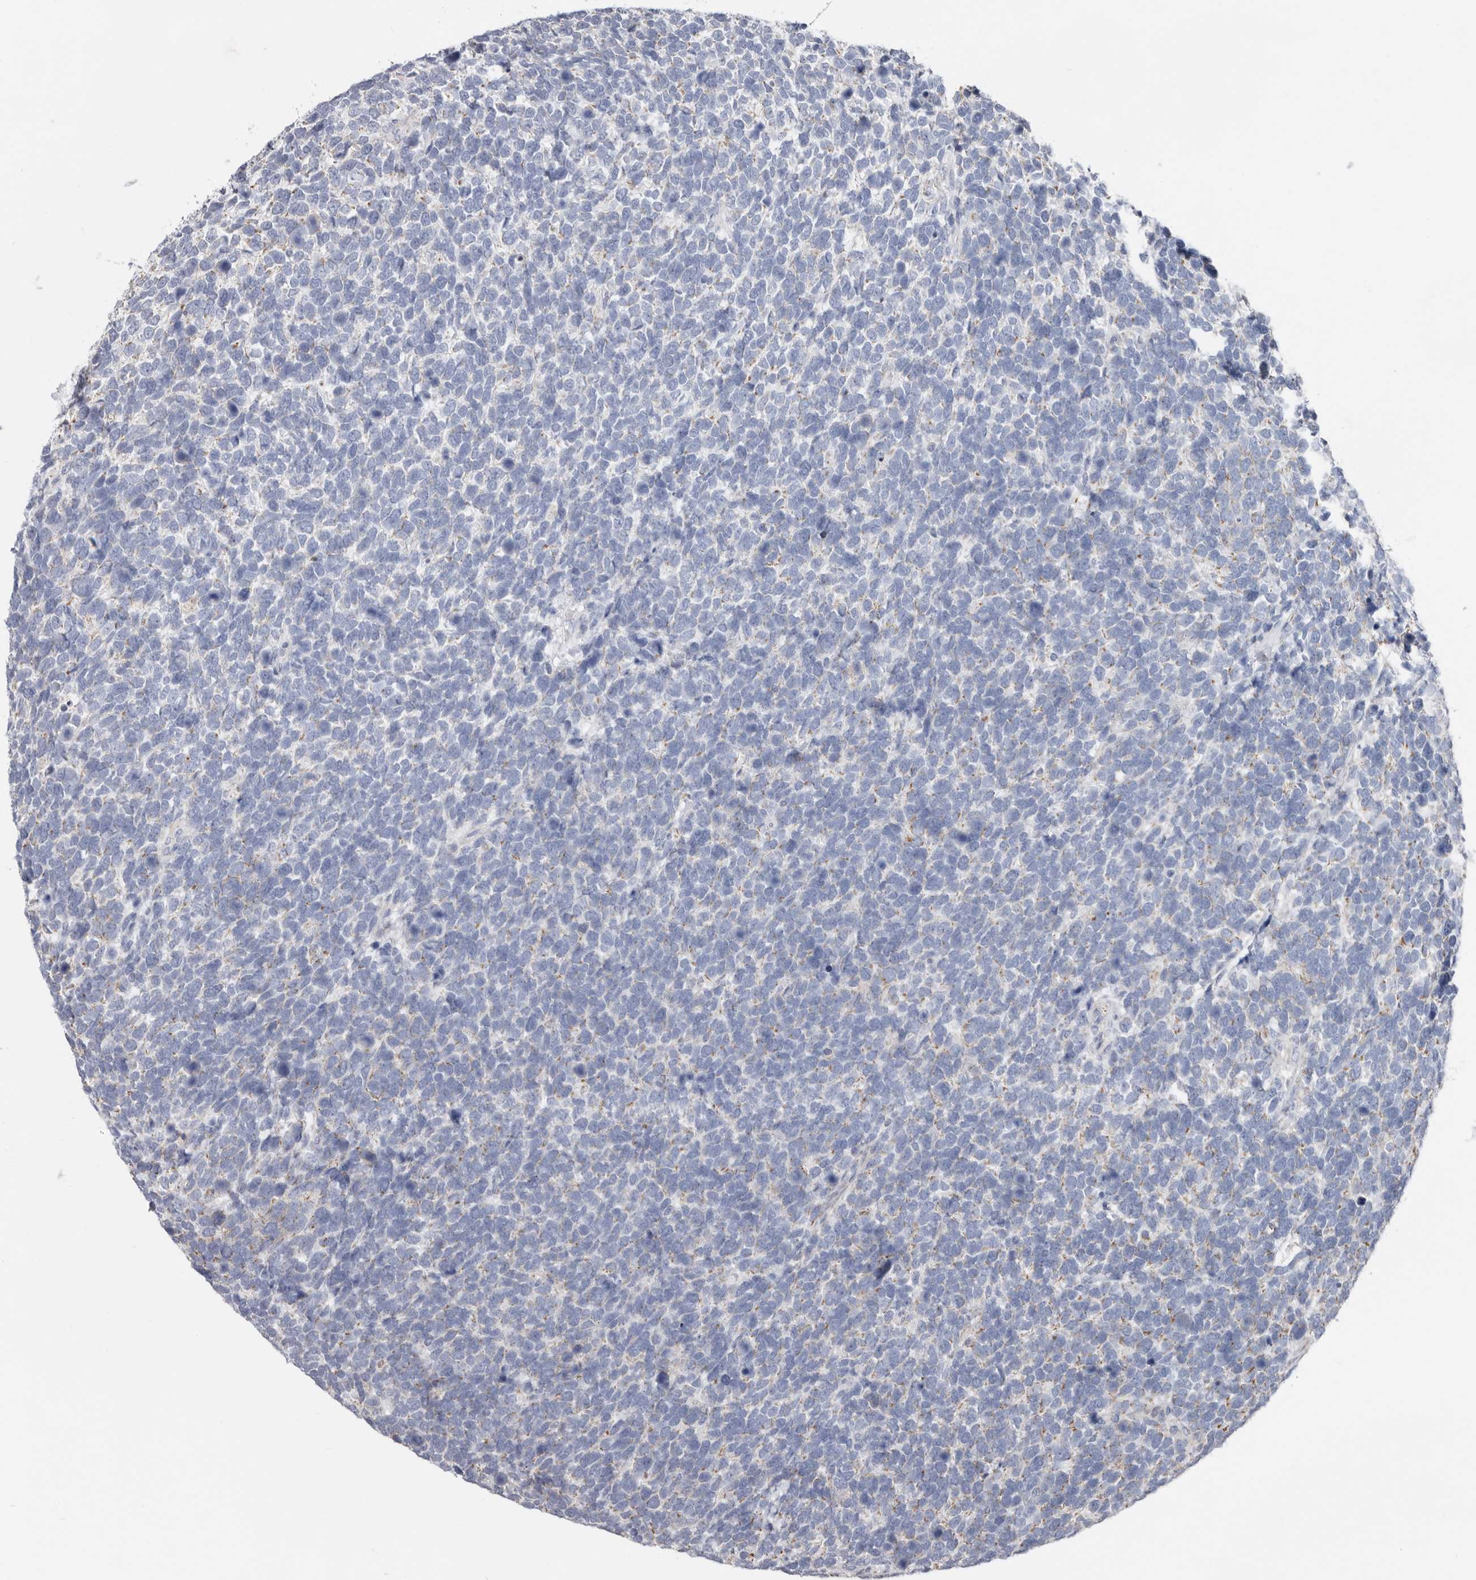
{"staining": {"intensity": "weak", "quantity": "25%-75%", "location": "cytoplasmic/membranous"}, "tissue": "urothelial cancer", "cell_type": "Tumor cells", "image_type": "cancer", "snomed": [{"axis": "morphology", "description": "Urothelial carcinoma, High grade"}, {"axis": "topography", "description": "Urinary bladder"}], "caption": "Urothelial carcinoma (high-grade) was stained to show a protein in brown. There is low levels of weak cytoplasmic/membranous positivity in approximately 25%-75% of tumor cells. The protein of interest is stained brown, and the nuclei are stained in blue (DAB IHC with brightfield microscopy, high magnification).", "gene": "RSPO2", "patient": {"sex": "female", "age": 82}}